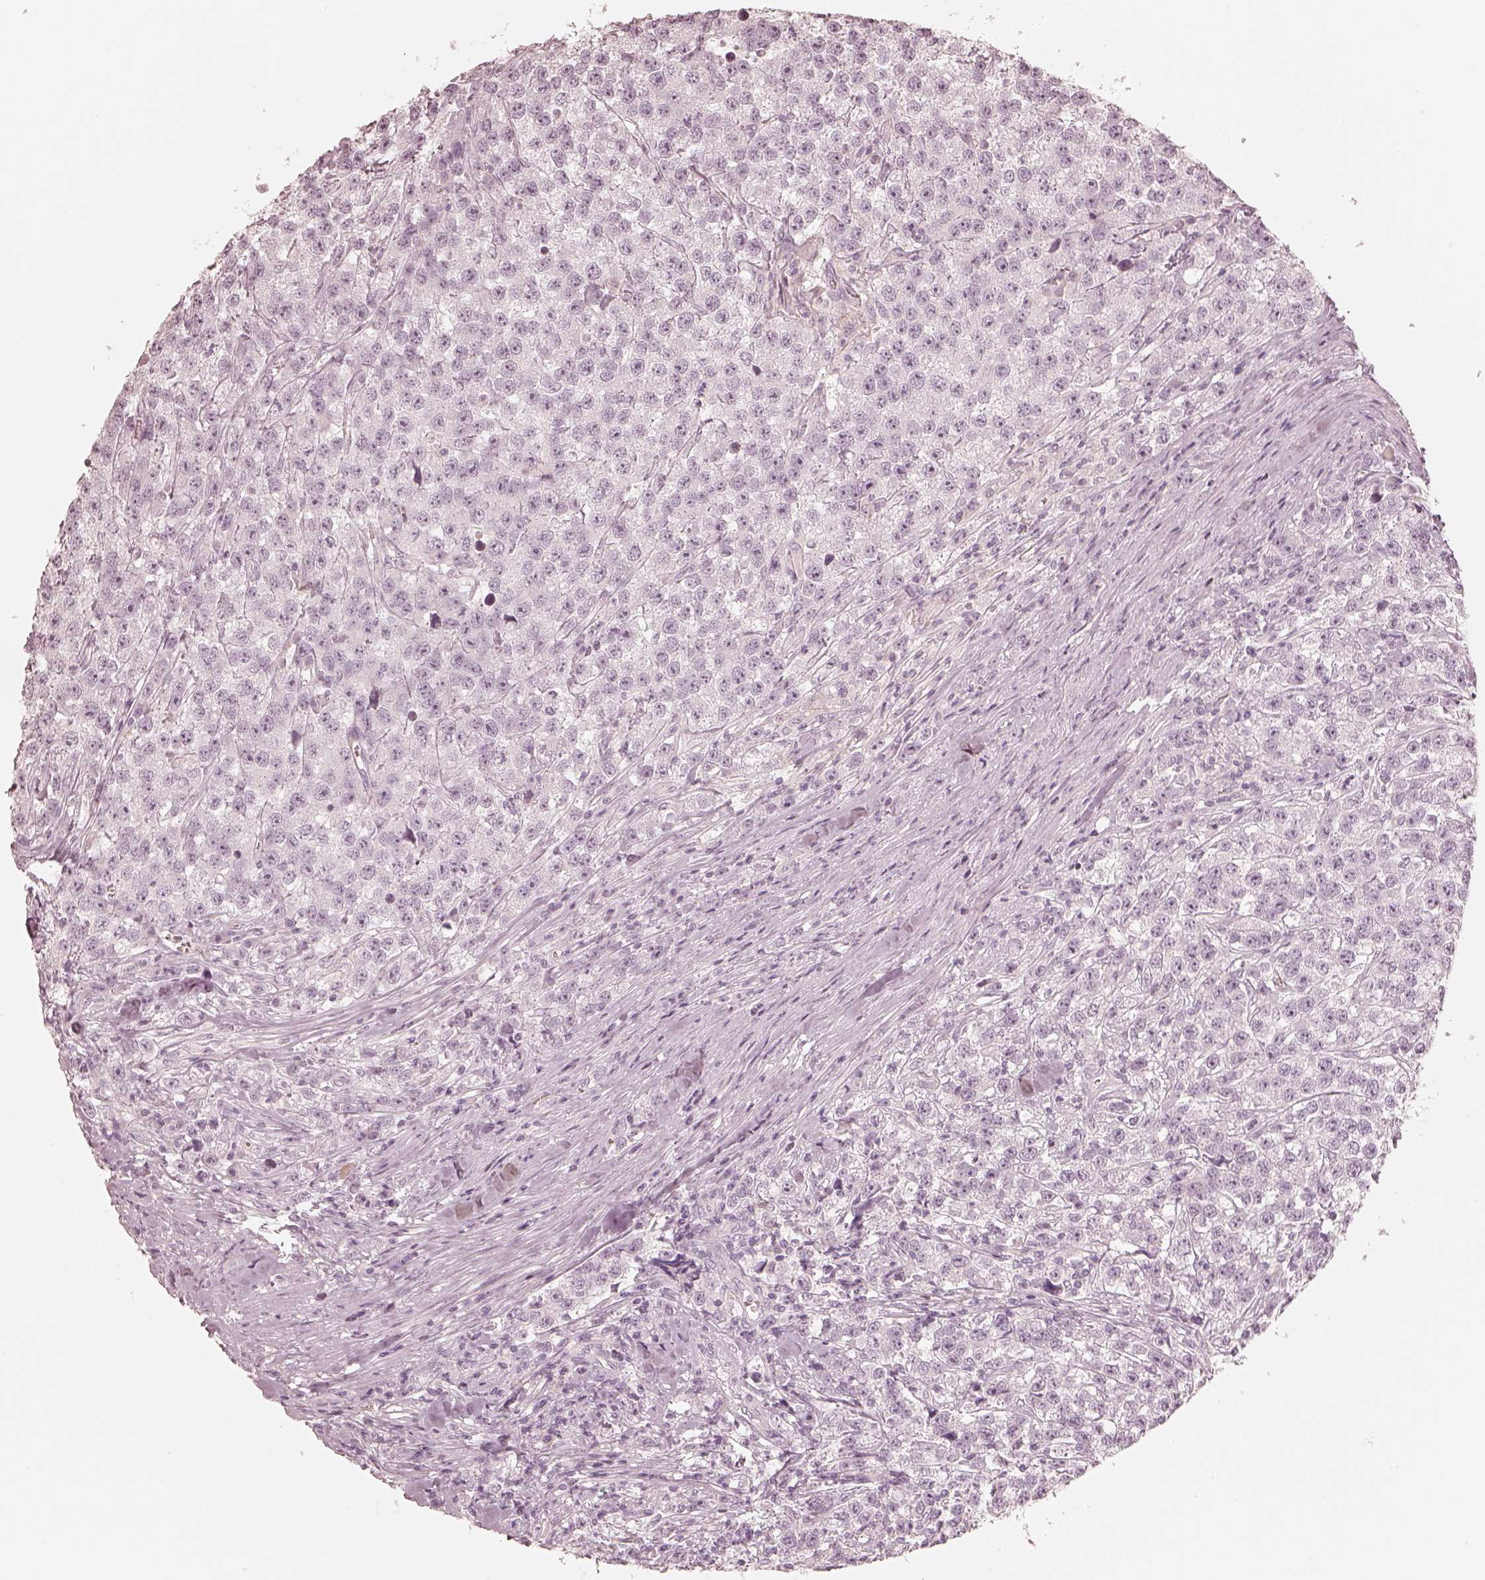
{"staining": {"intensity": "negative", "quantity": "none", "location": "none"}, "tissue": "testis cancer", "cell_type": "Tumor cells", "image_type": "cancer", "snomed": [{"axis": "morphology", "description": "Seminoma, NOS"}, {"axis": "topography", "description": "Testis"}], "caption": "Testis cancer stained for a protein using IHC shows no staining tumor cells.", "gene": "CALR3", "patient": {"sex": "male", "age": 59}}